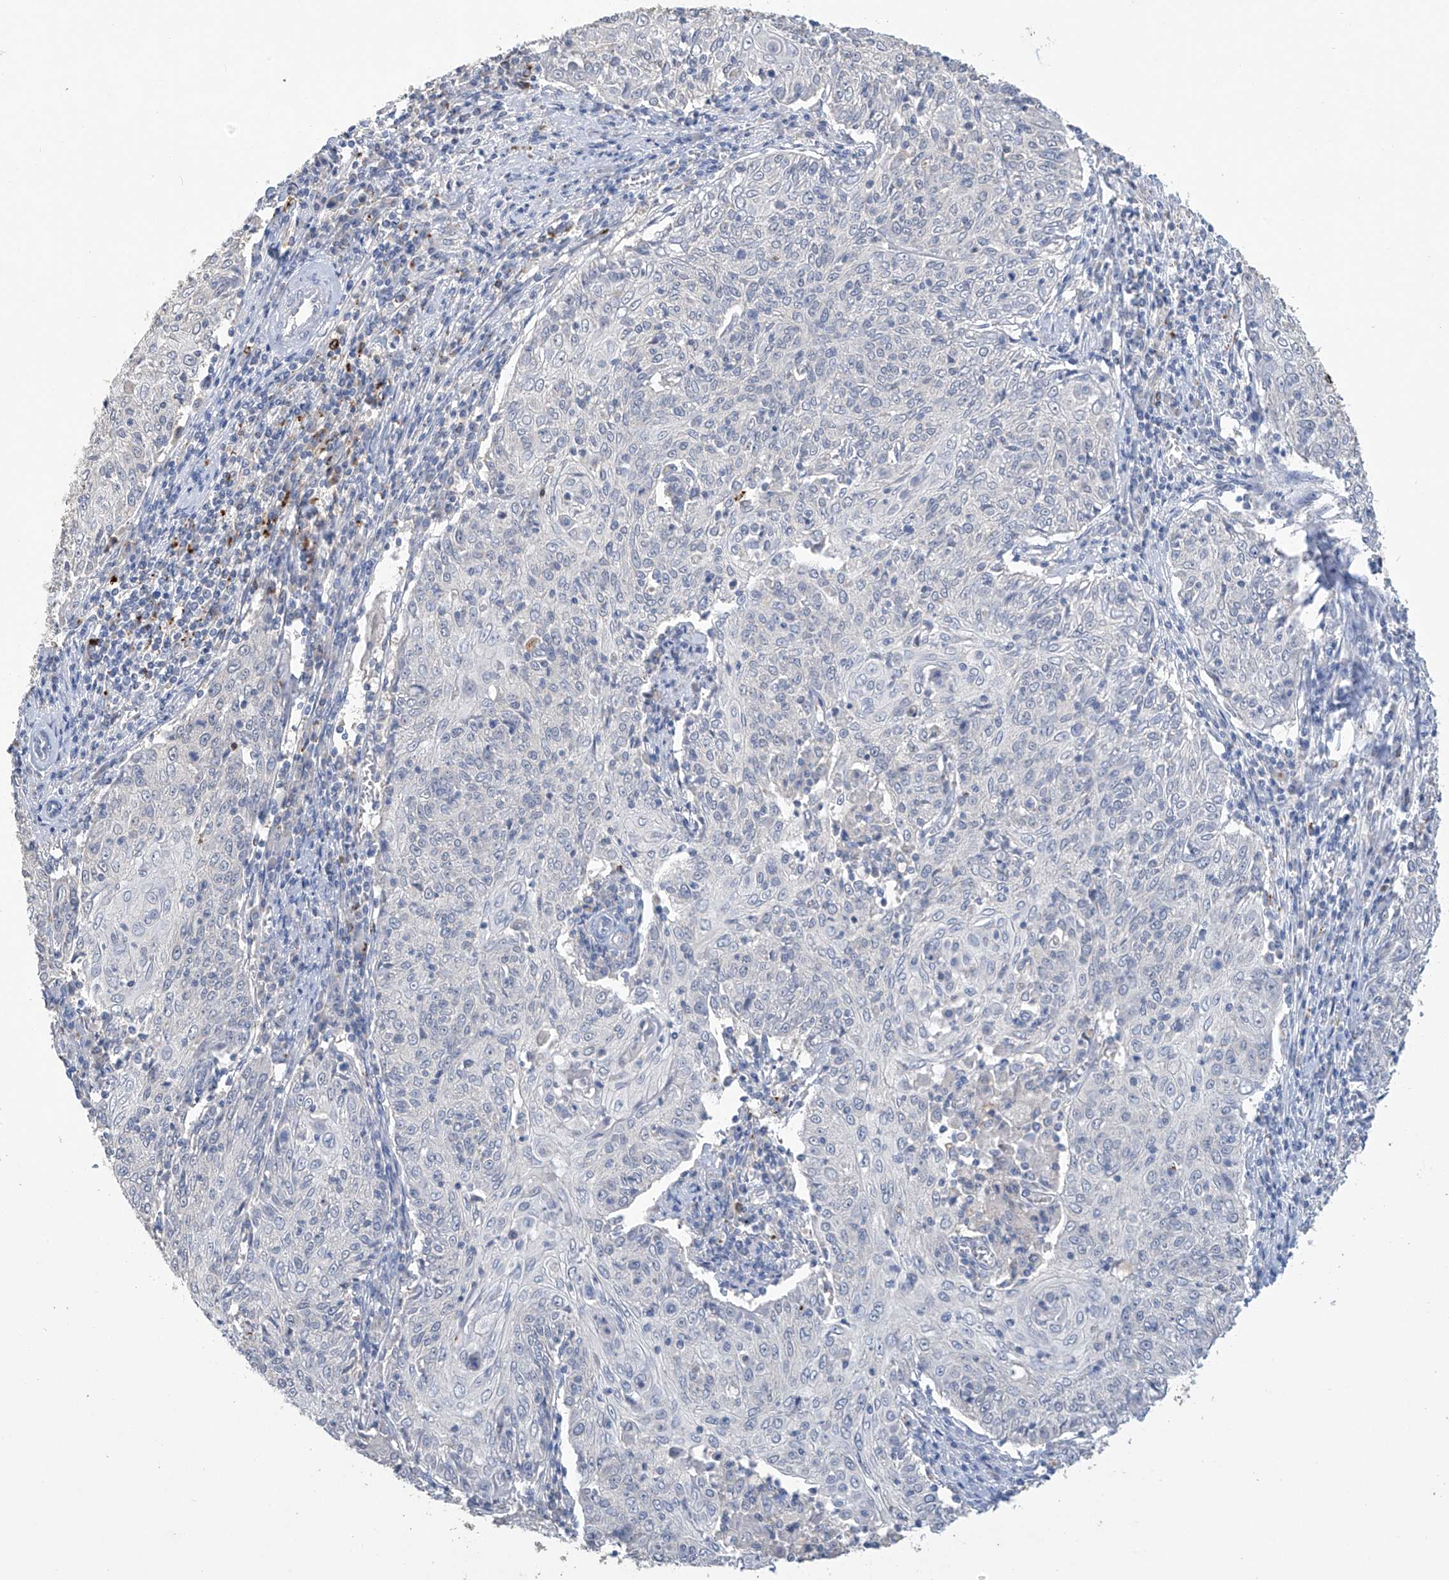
{"staining": {"intensity": "negative", "quantity": "none", "location": "none"}, "tissue": "cervical cancer", "cell_type": "Tumor cells", "image_type": "cancer", "snomed": [{"axis": "morphology", "description": "Squamous cell carcinoma, NOS"}, {"axis": "topography", "description": "Cervix"}], "caption": "A photomicrograph of human squamous cell carcinoma (cervical) is negative for staining in tumor cells.", "gene": "OGT", "patient": {"sex": "female", "age": 48}}